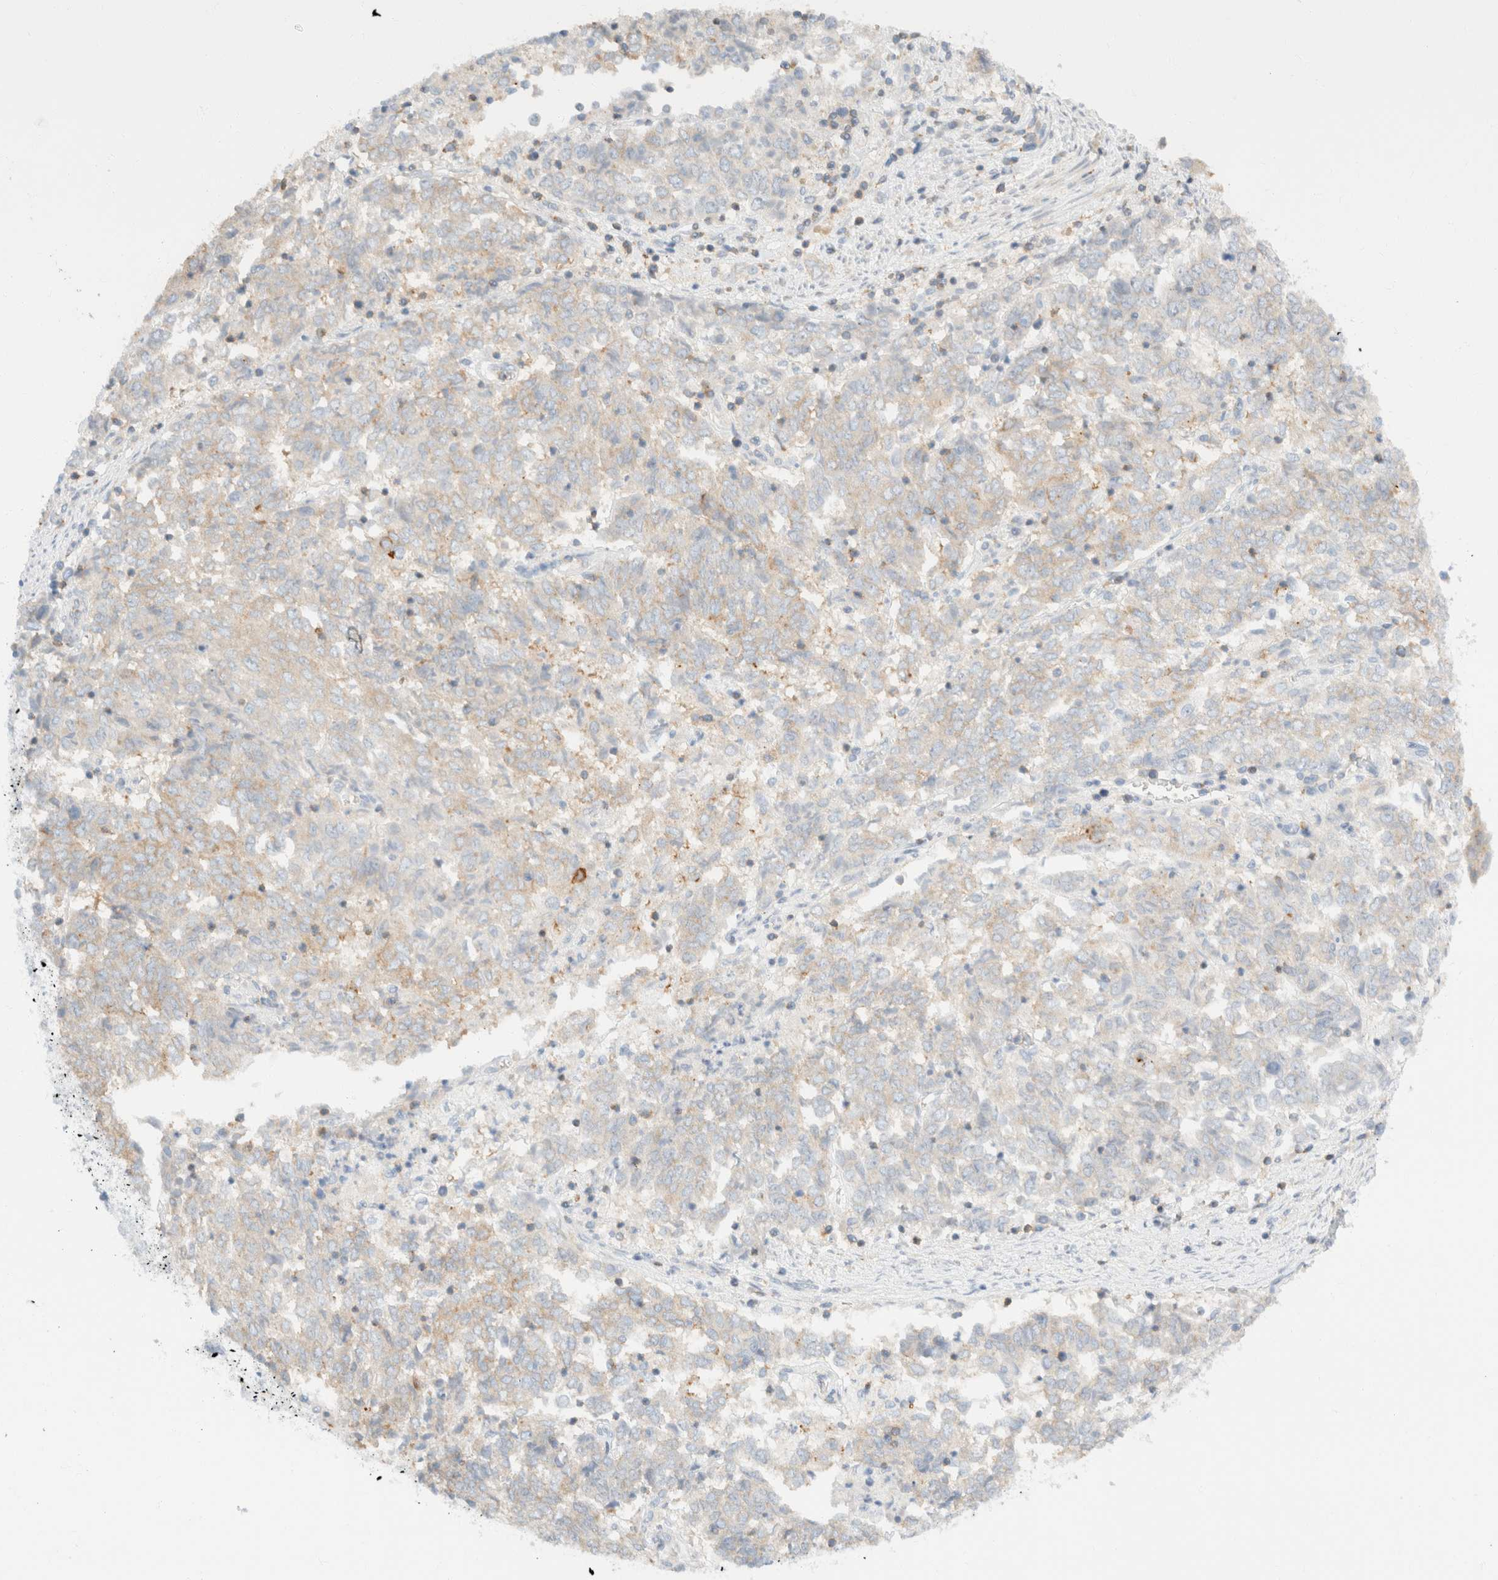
{"staining": {"intensity": "weak", "quantity": "<25%", "location": "cytoplasmic/membranous"}, "tissue": "endometrial cancer", "cell_type": "Tumor cells", "image_type": "cancer", "snomed": [{"axis": "morphology", "description": "Adenocarcinoma, NOS"}, {"axis": "topography", "description": "Endometrium"}], "caption": "DAB (3,3'-diaminobenzidine) immunohistochemical staining of human adenocarcinoma (endometrial) reveals no significant staining in tumor cells.", "gene": "SH3GLB2", "patient": {"sex": "female", "age": 80}}